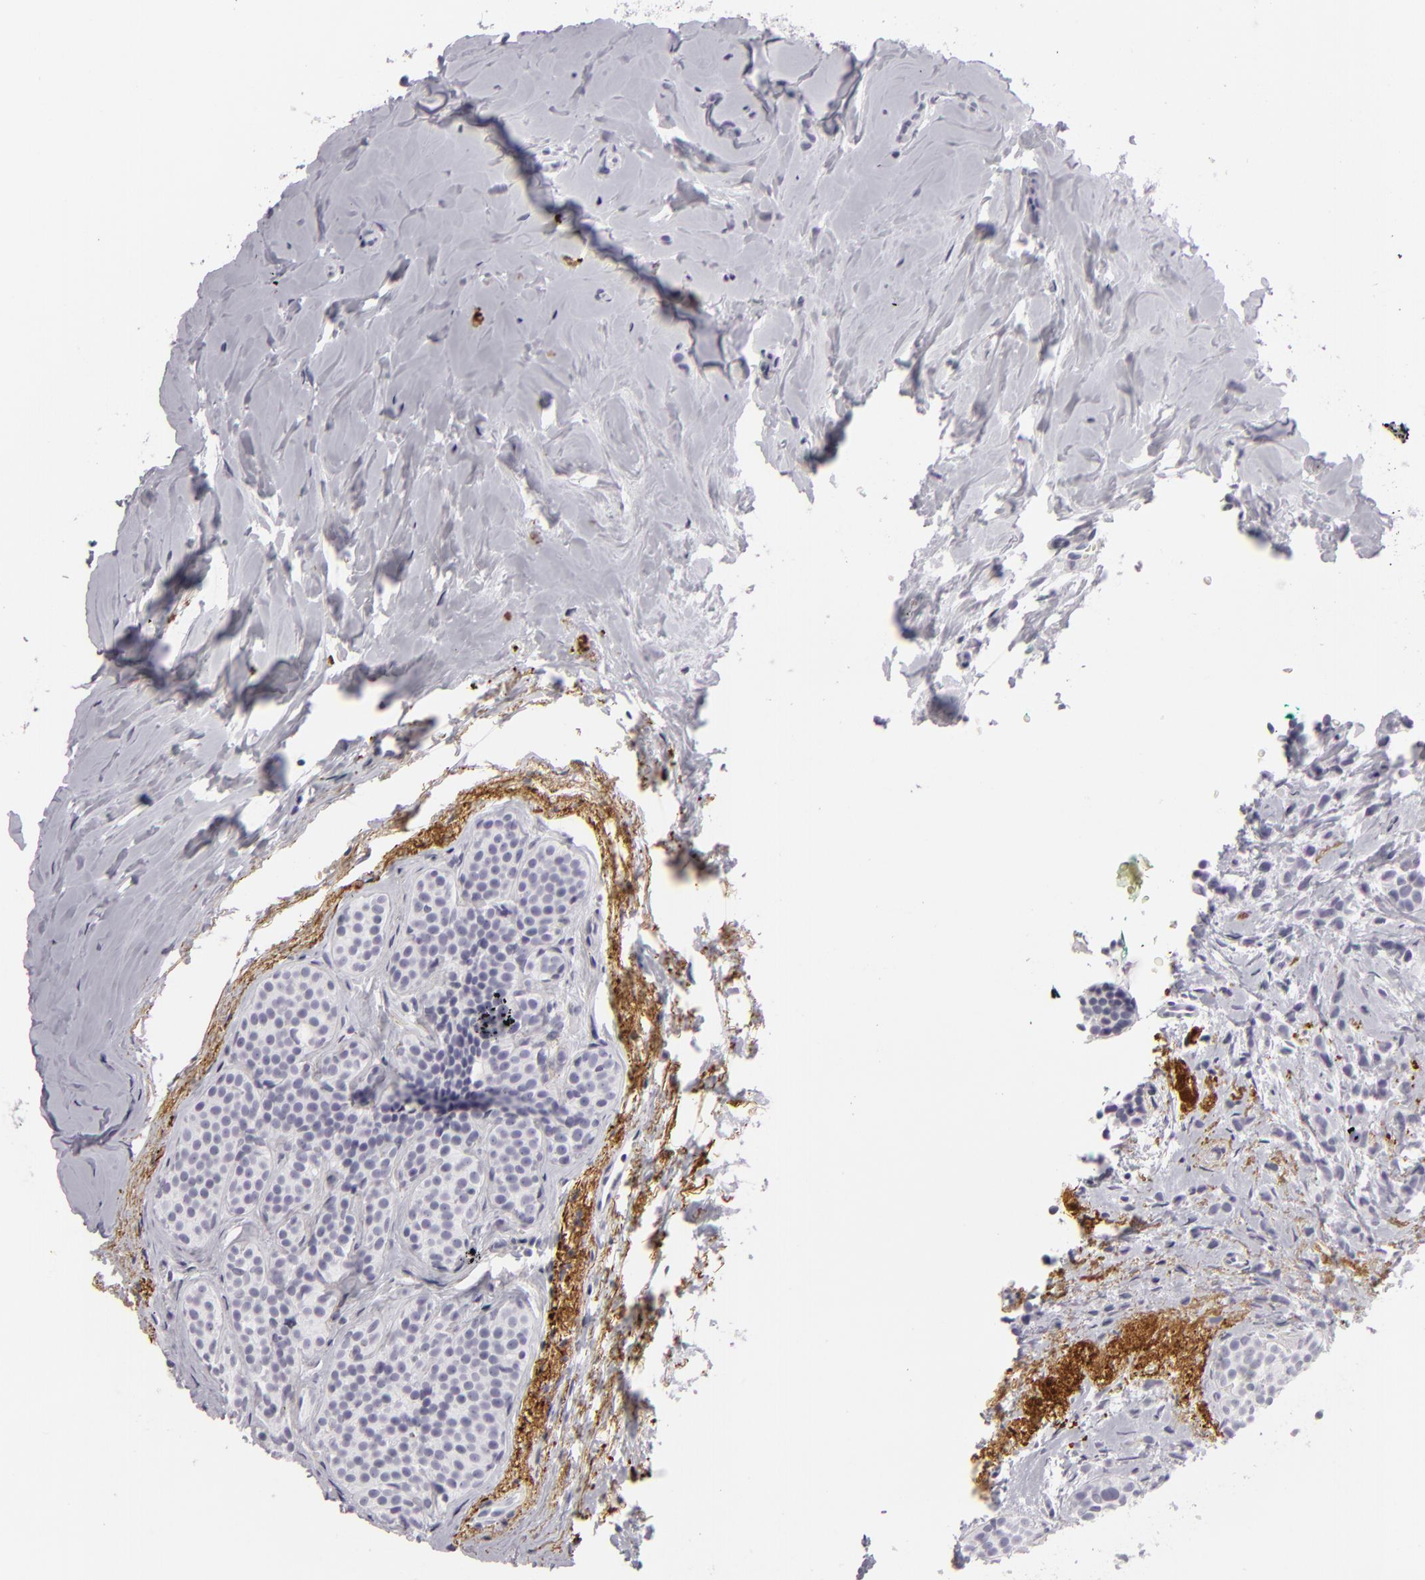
{"staining": {"intensity": "negative", "quantity": "none", "location": "none"}, "tissue": "breast cancer", "cell_type": "Tumor cells", "image_type": "cancer", "snomed": [{"axis": "morphology", "description": "Lobular carcinoma"}, {"axis": "topography", "description": "Breast"}], "caption": "IHC micrograph of neoplastic tissue: human breast cancer stained with DAB (3,3'-diaminobenzidine) exhibits no significant protein staining in tumor cells.", "gene": "C9", "patient": {"sex": "female", "age": 64}}